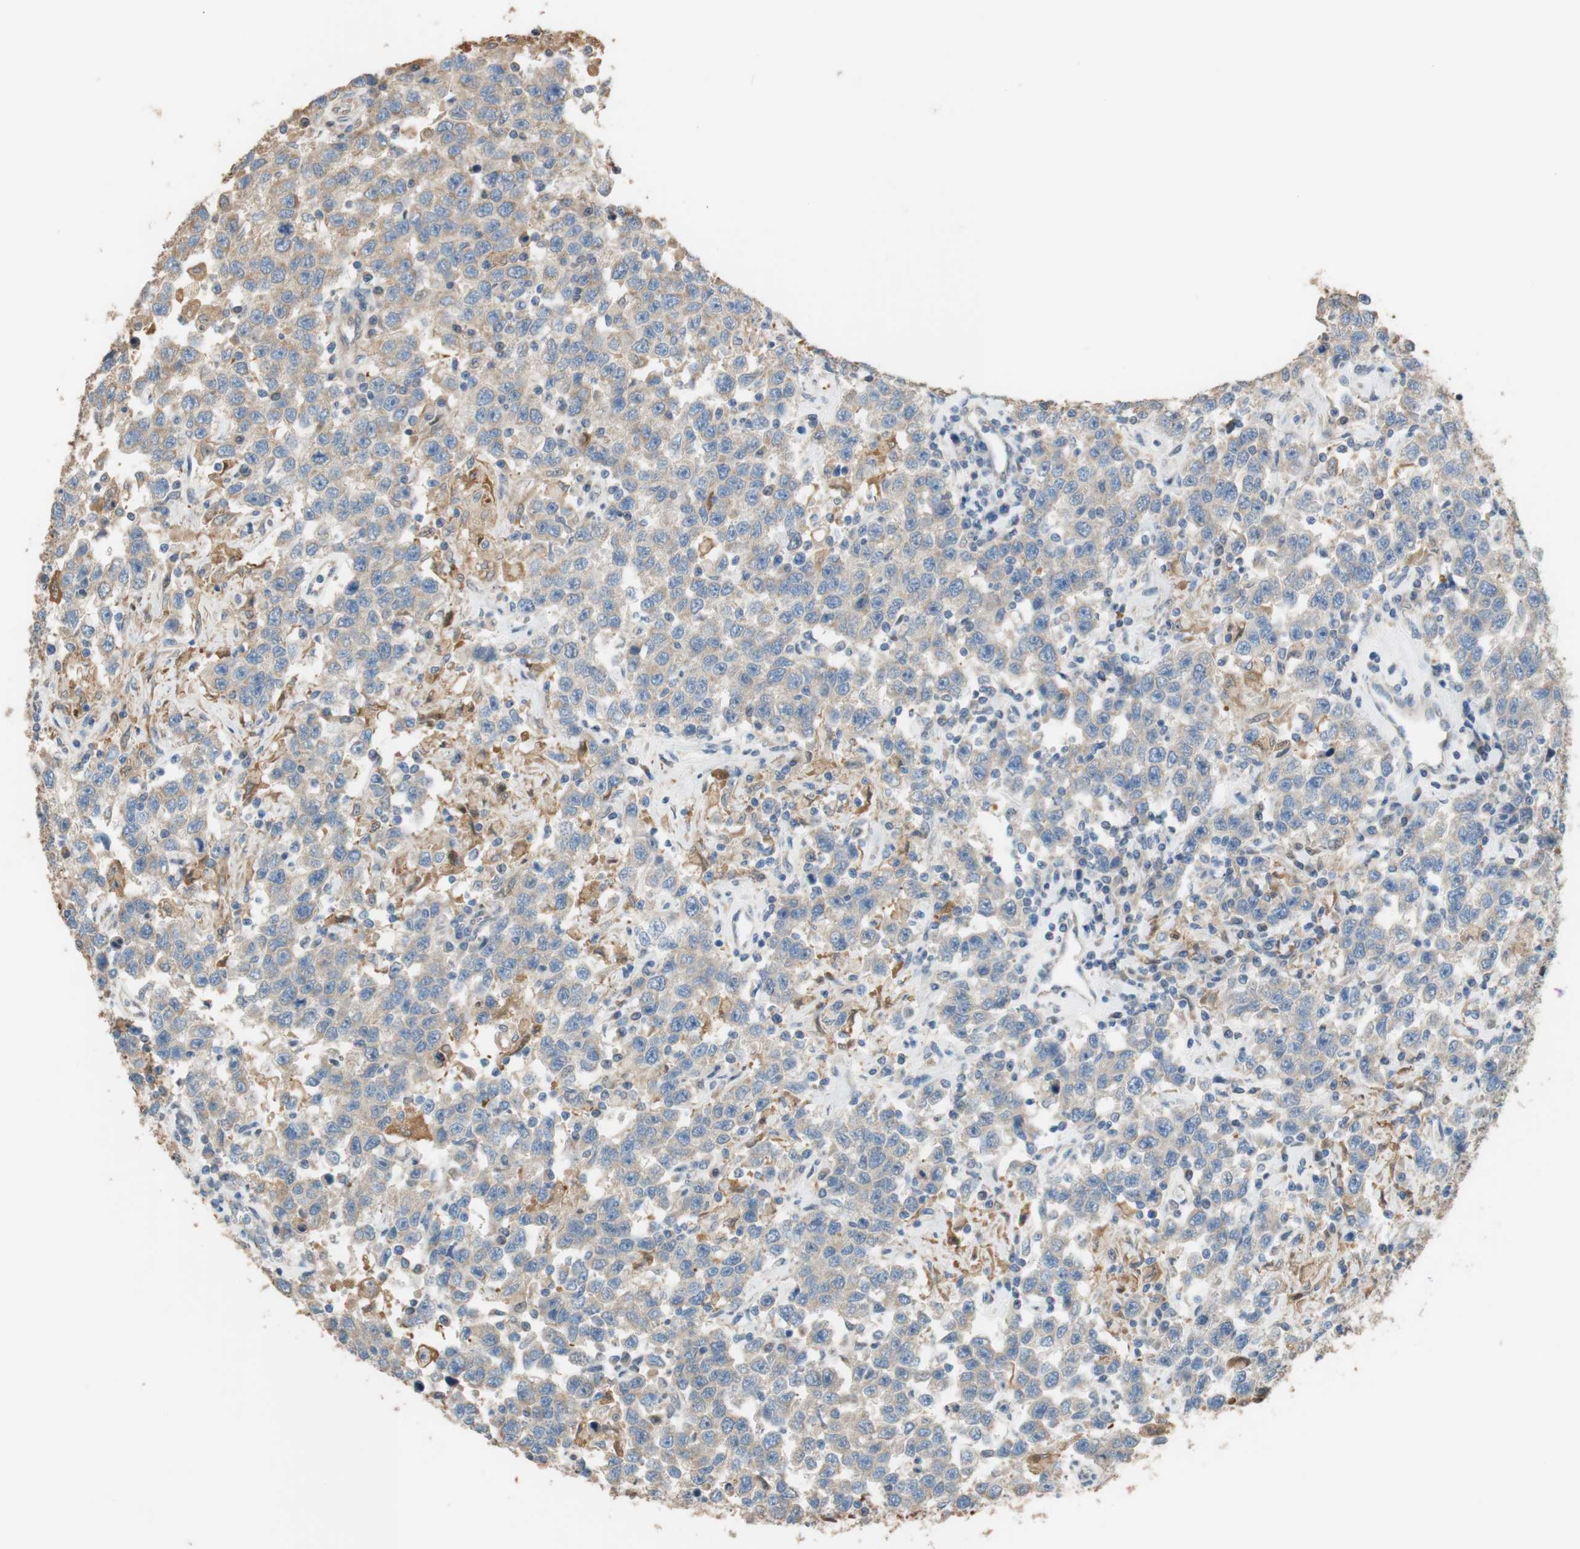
{"staining": {"intensity": "weak", "quantity": ">75%", "location": "cytoplasmic/membranous"}, "tissue": "testis cancer", "cell_type": "Tumor cells", "image_type": "cancer", "snomed": [{"axis": "morphology", "description": "Seminoma, NOS"}, {"axis": "topography", "description": "Testis"}], "caption": "Immunohistochemical staining of seminoma (testis) reveals weak cytoplasmic/membranous protein positivity in approximately >75% of tumor cells.", "gene": "ALDH1A2", "patient": {"sex": "male", "age": 41}}